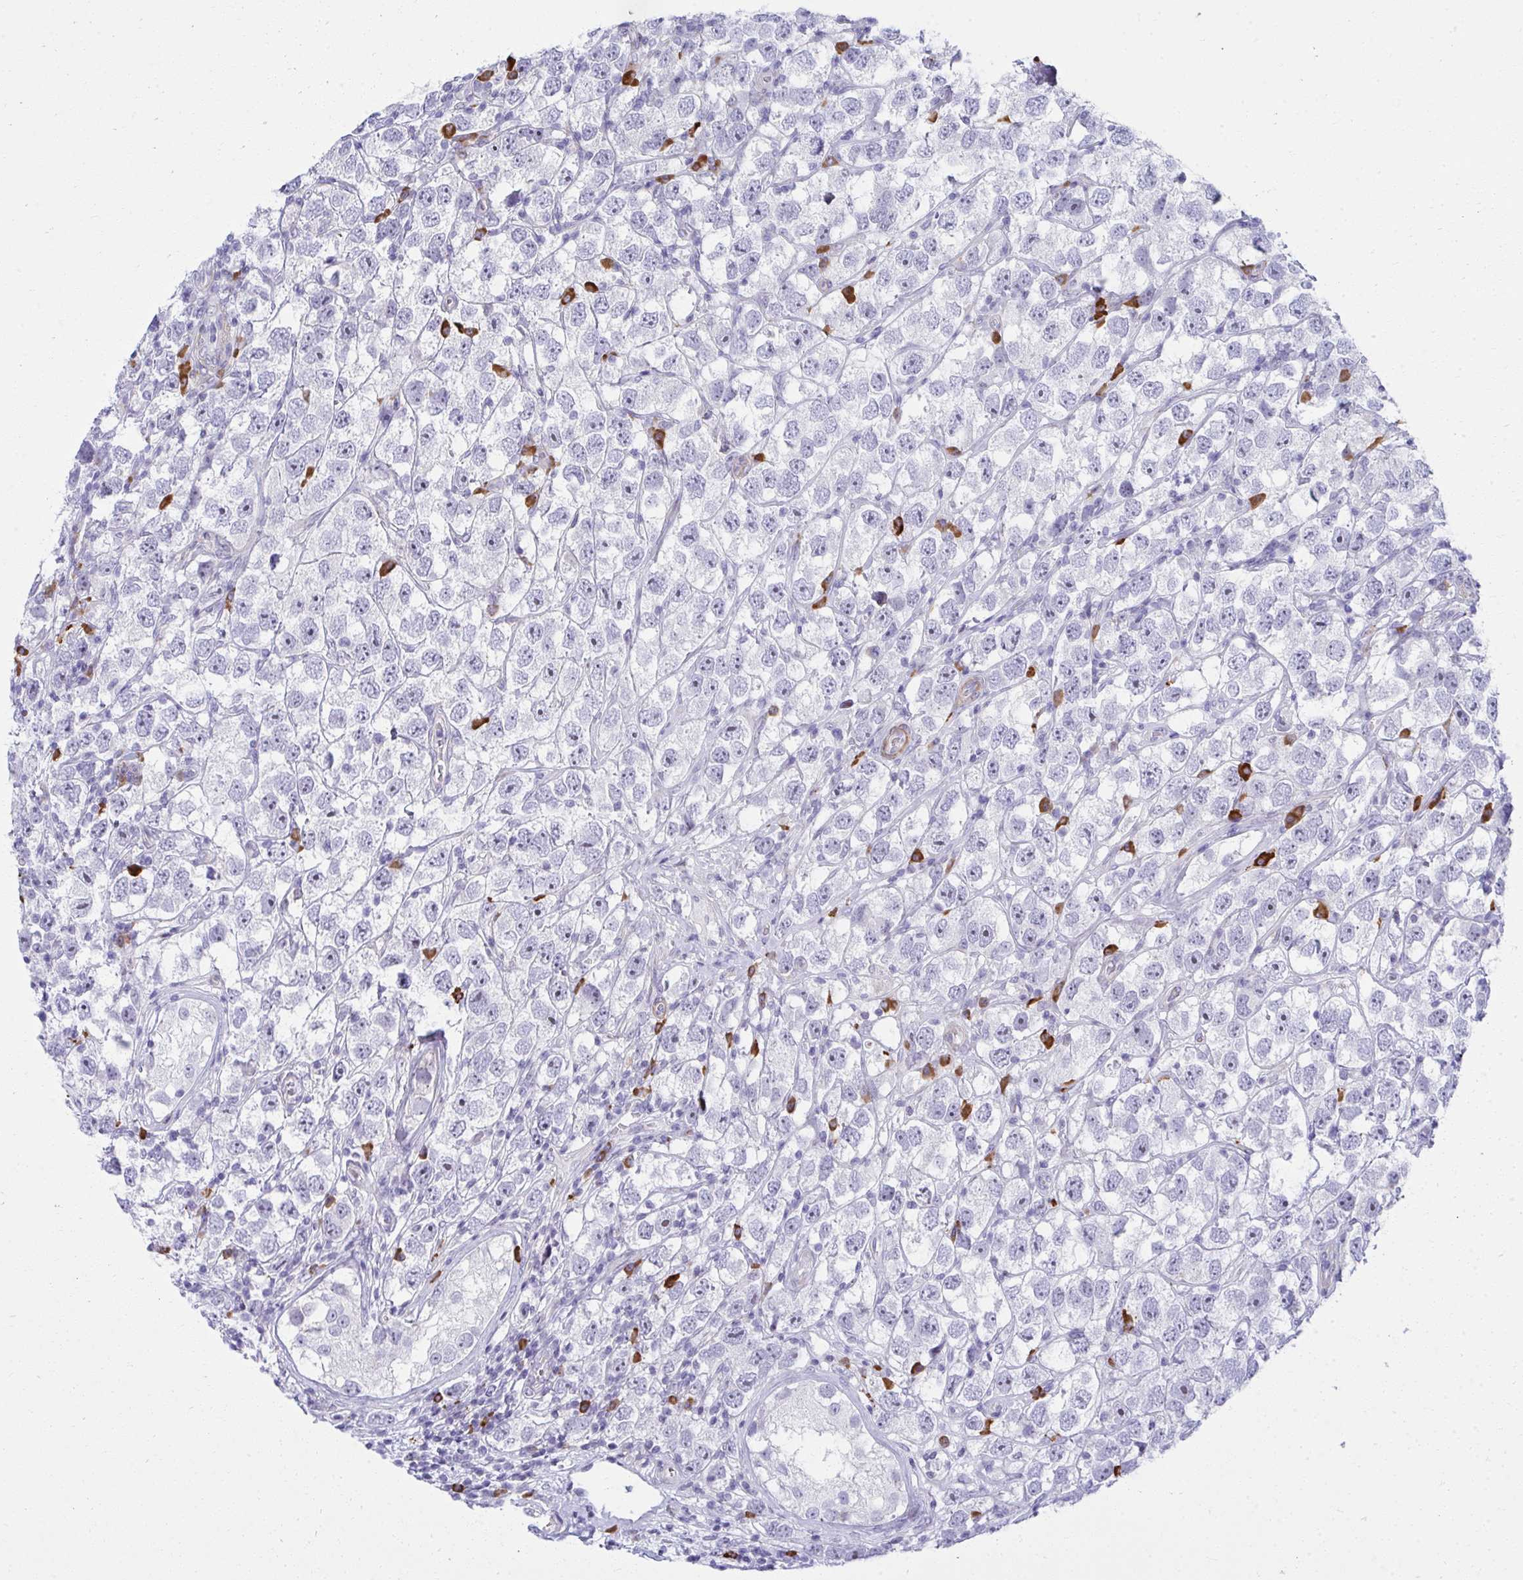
{"staining": {"intensity": "negative", "quantity": "none", "location": "none"}, "tissue": "testis cancer", "cell_type": "Tumor cells", "image_type": "cancer", "snomed": [{"axis": "morphology", "description": "Seminoma, NOS"}, {"axis": "topography", "description": "Testis"}], "caption": "IHC of human testis cancer reveals no staining in tumor cells.", "gene": "PUS7L", "patient": {"sex": "male", "age": 26}}